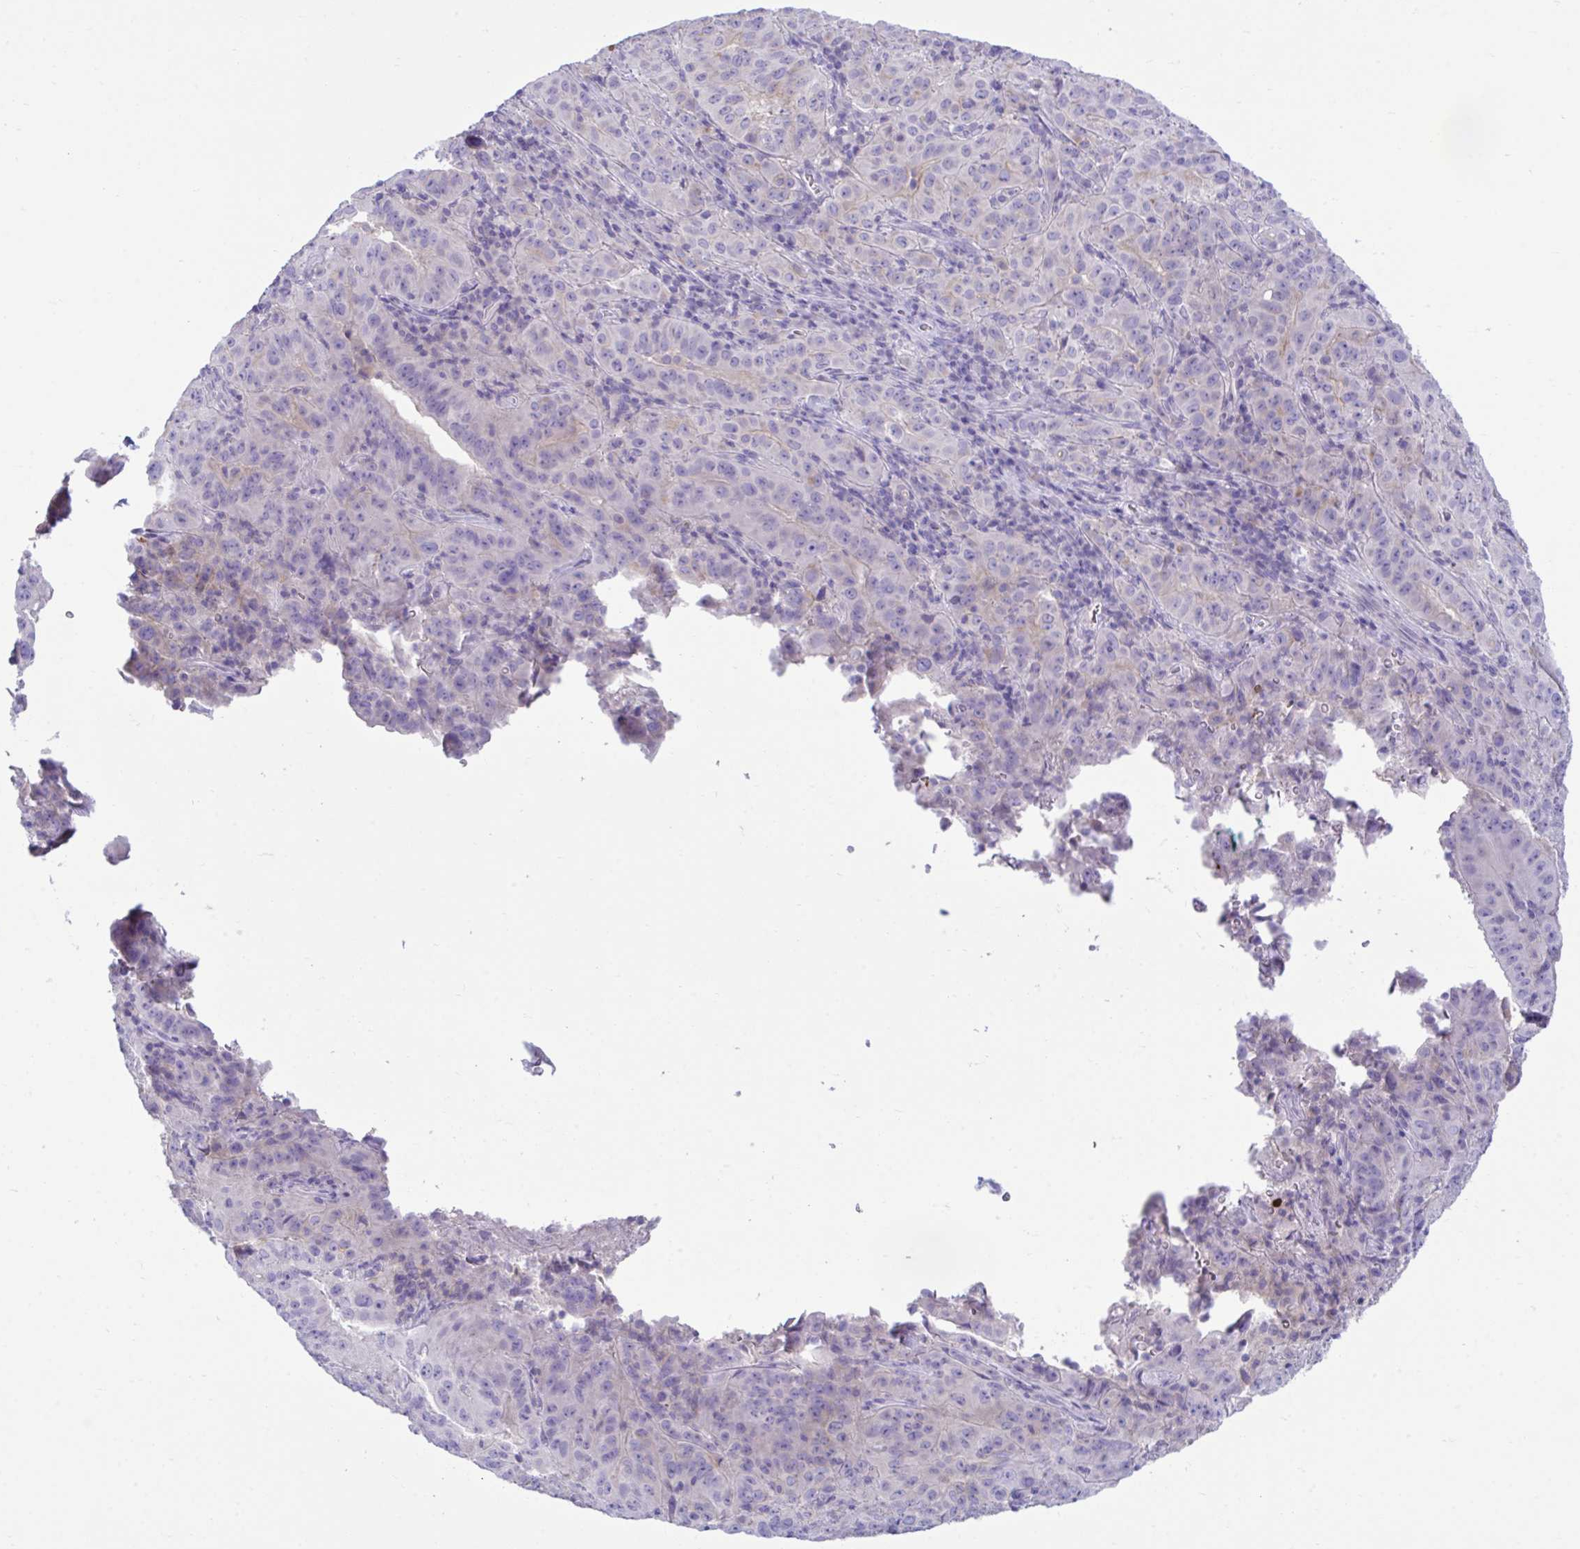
{"staining": {"intensity": "negative", "quantity": "none", "location": "none"}, "tissue": "pancreatic cancer", "cell_type": "Tumor cells", "image_type": "cancer", "snomed": [{"axis": "morphology", "description": "Adenocarcinoma, NOS"}, {"axis": "topography", "description": "Pancreas"}], "caption": "DAB (3,3'-diaminobenzidine) immunohistochemical staining of pancreatic adenocarcinoma exhibits no significant staining in tumor cells. The staining was performed using DAB to visualize the protein expression in brown, while the nuclei were stained in blue with hematoxylin (Magnification: 20x).", "gene": "PLEKHH1", "patient": {"sex": "male", "age": 63}}